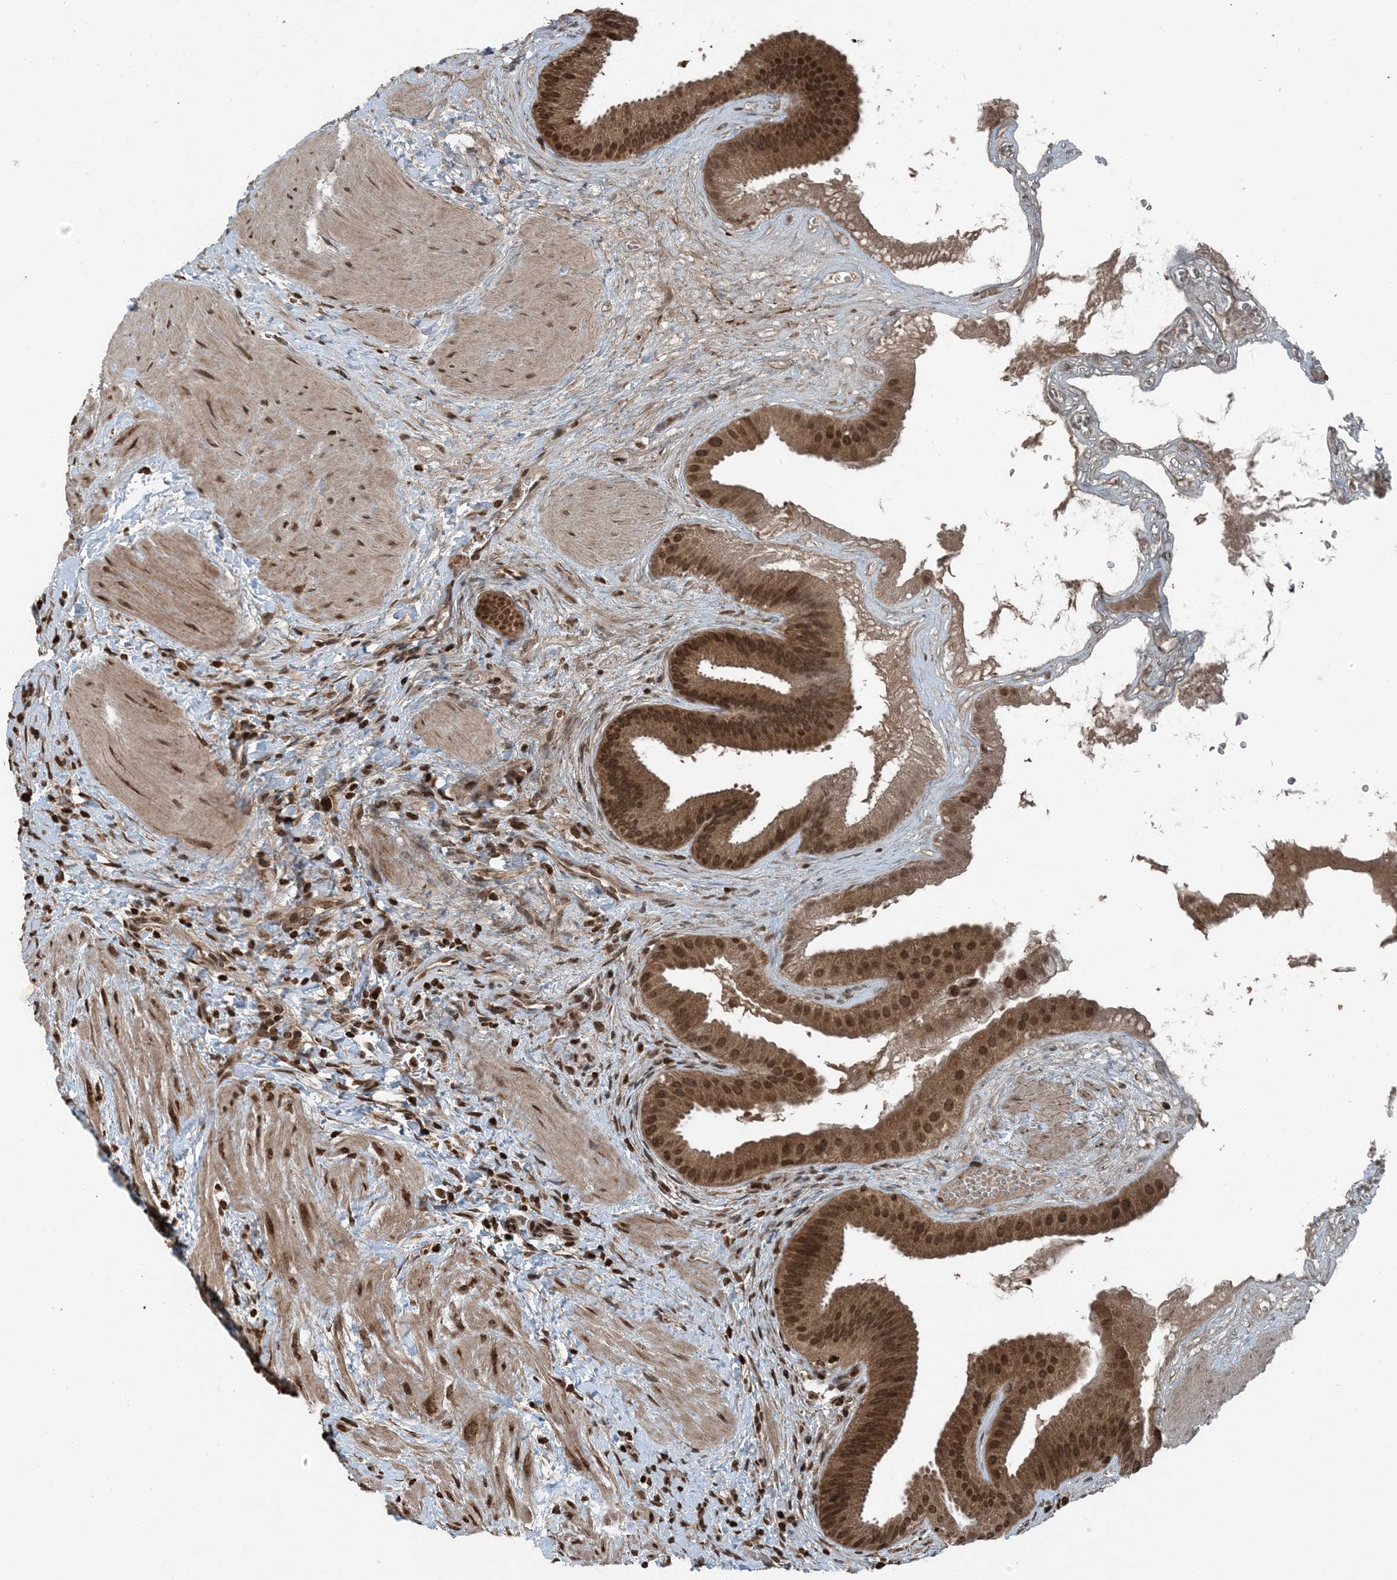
{"staining": {"intensity": "strong", "quantity": ">75%", "location": "cytoplasmic/membranous,nuclear"}, "tissue": "gallbladder", "cell_type": "Glandular cells", "image_type": "normal", "snomed": [{"axis": "morphology", "description": "Normal tissue, NOS"}, {"axis": "topography", "description": "Gallbladder"}], "caption": "Gallbladder stained with IHC shows strong cytoplasmic/membranous,nuclear positivity in approximately >75% of glandular cells.", "gene": "ZFAND2B", "patient": {"sex": "male", "age": 55}}